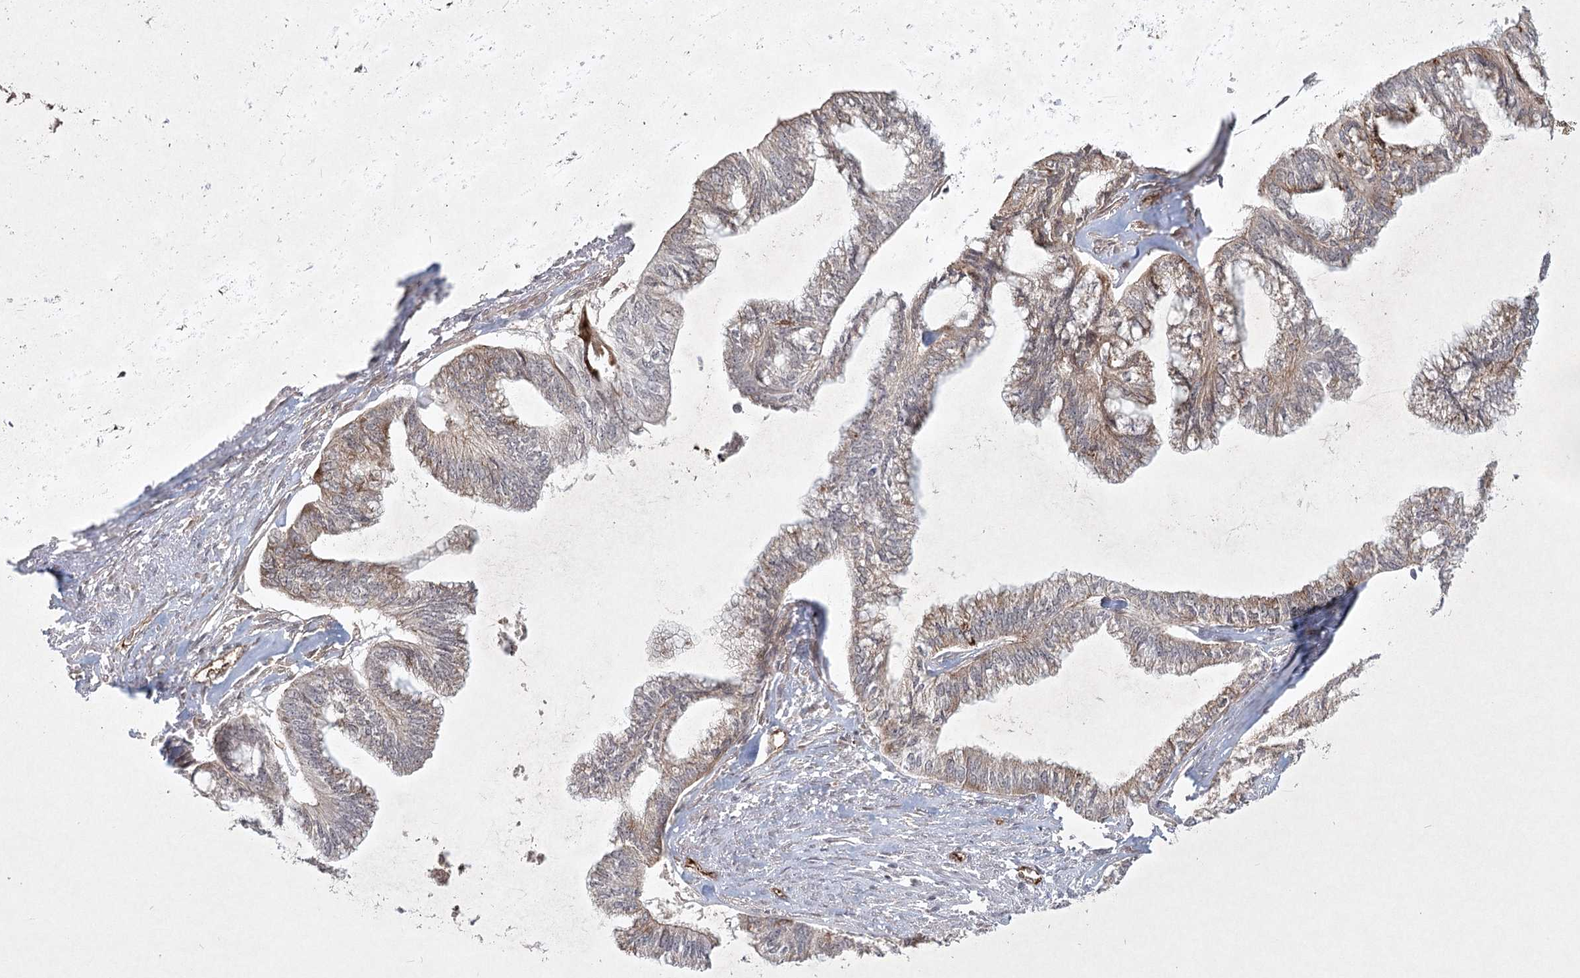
{"staining": {"intensity": "weak", "quantity": "25%-75%", "location": "cytoplasmic/membranous"}, "tissue": "endometrial cancer", "cell_type": "Tumor cells", "image_type": "cancer", "snomed": [{"axis": "morphology", "description": "Adenocarcinoma, NOS"}, {"axis": "topography", "description": "Endometrium"}], "caption": "Weak cytoplasmic/membranous positivity is identified in about 25%-75% of tumor cells in adenocarcinoma (endometrial).", "gene": "ARHGAP31", "patient": {"sex": "female", "age": 86}}